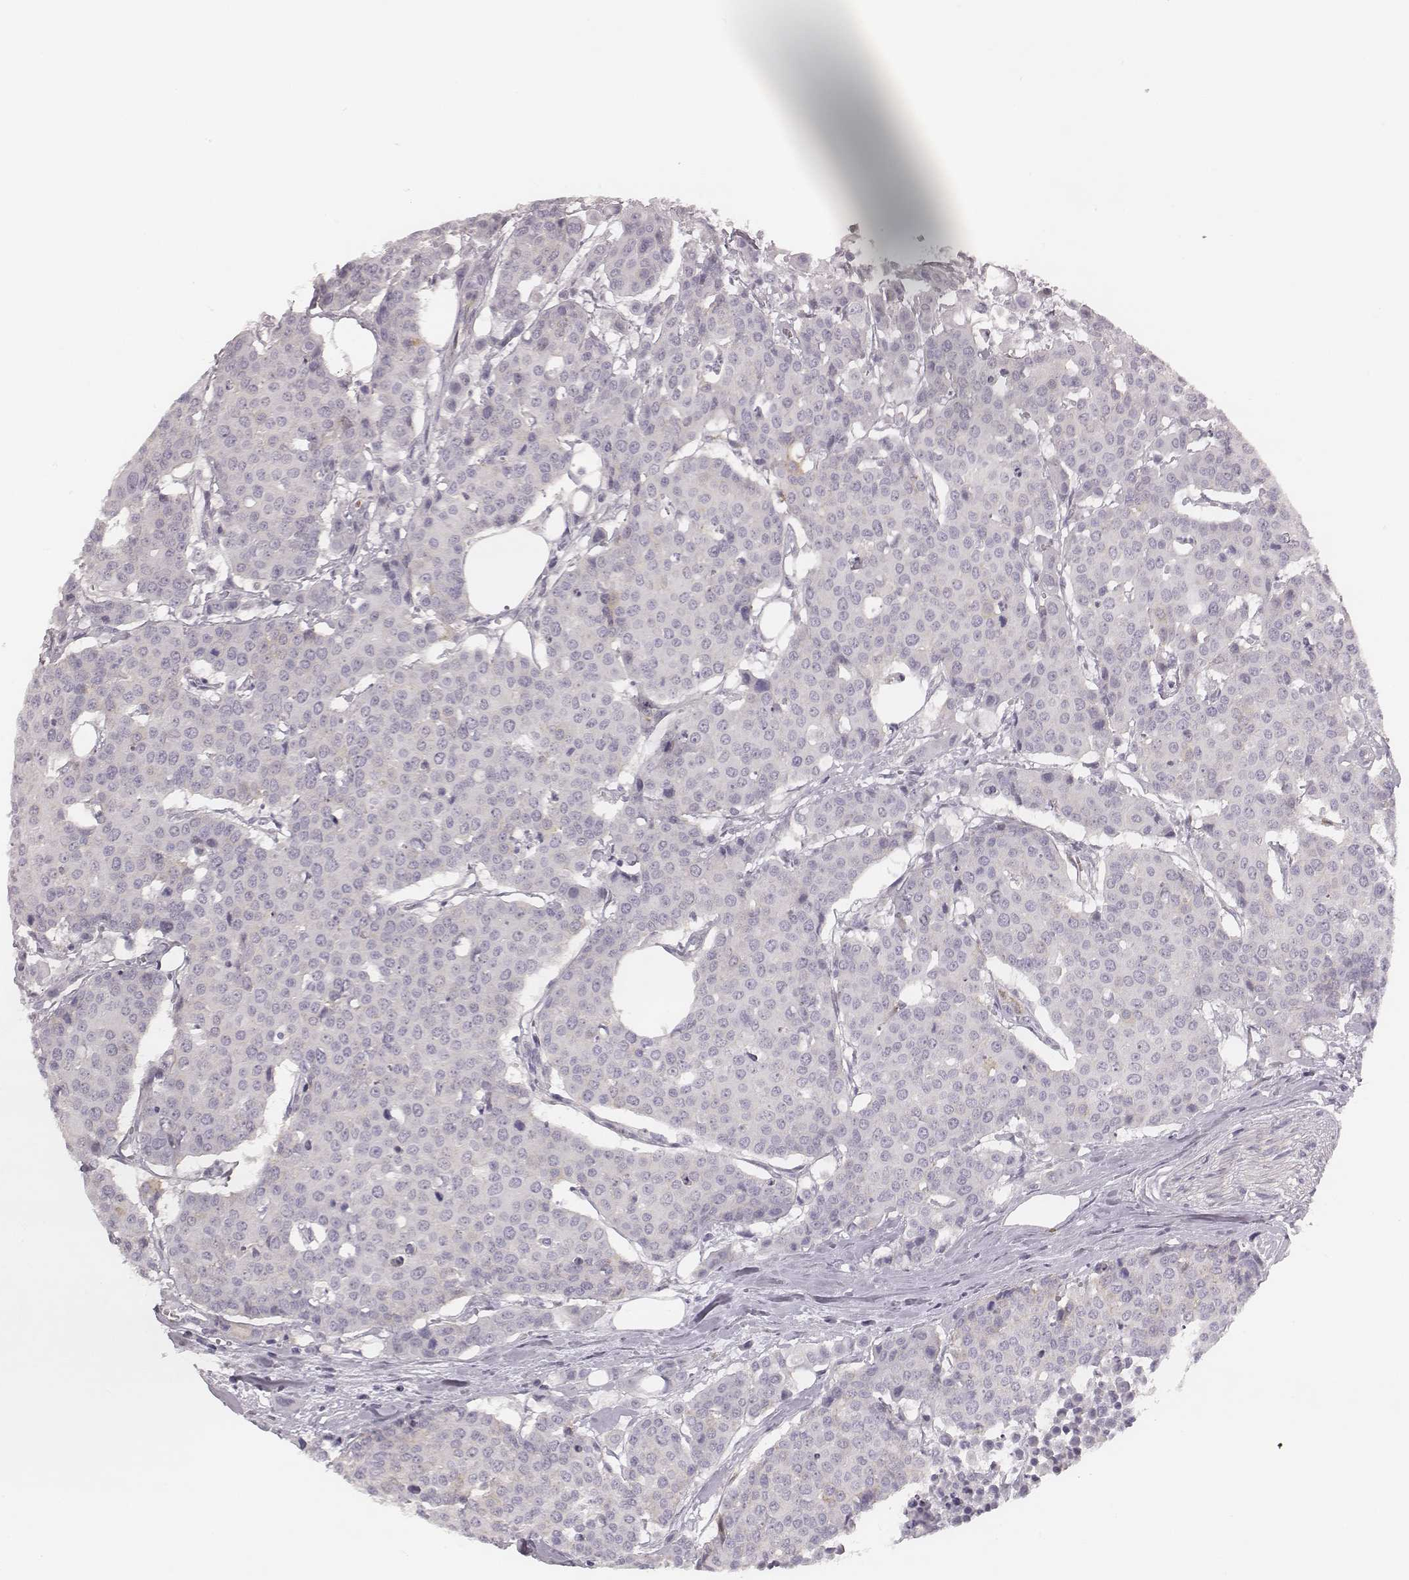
{"staining": {"intensity": "negative", "quantity": "none", "location": "none"}, "tissue": "carcinoid", "cell_type": "Tumor cells", "image_type": "cancer", "snomed": [{"axis": "morphology", "description": "Carcinoid, malignant, NOS"}, {"axis": "topography", "description": "Colon"}], "caption": "DAB immunohistochemical staining of carcinoid (malignant) exhibits no significant expression in tumor cells.", "gene": "KCNJ12", "patient": {"sex": "male", "age": 81}}